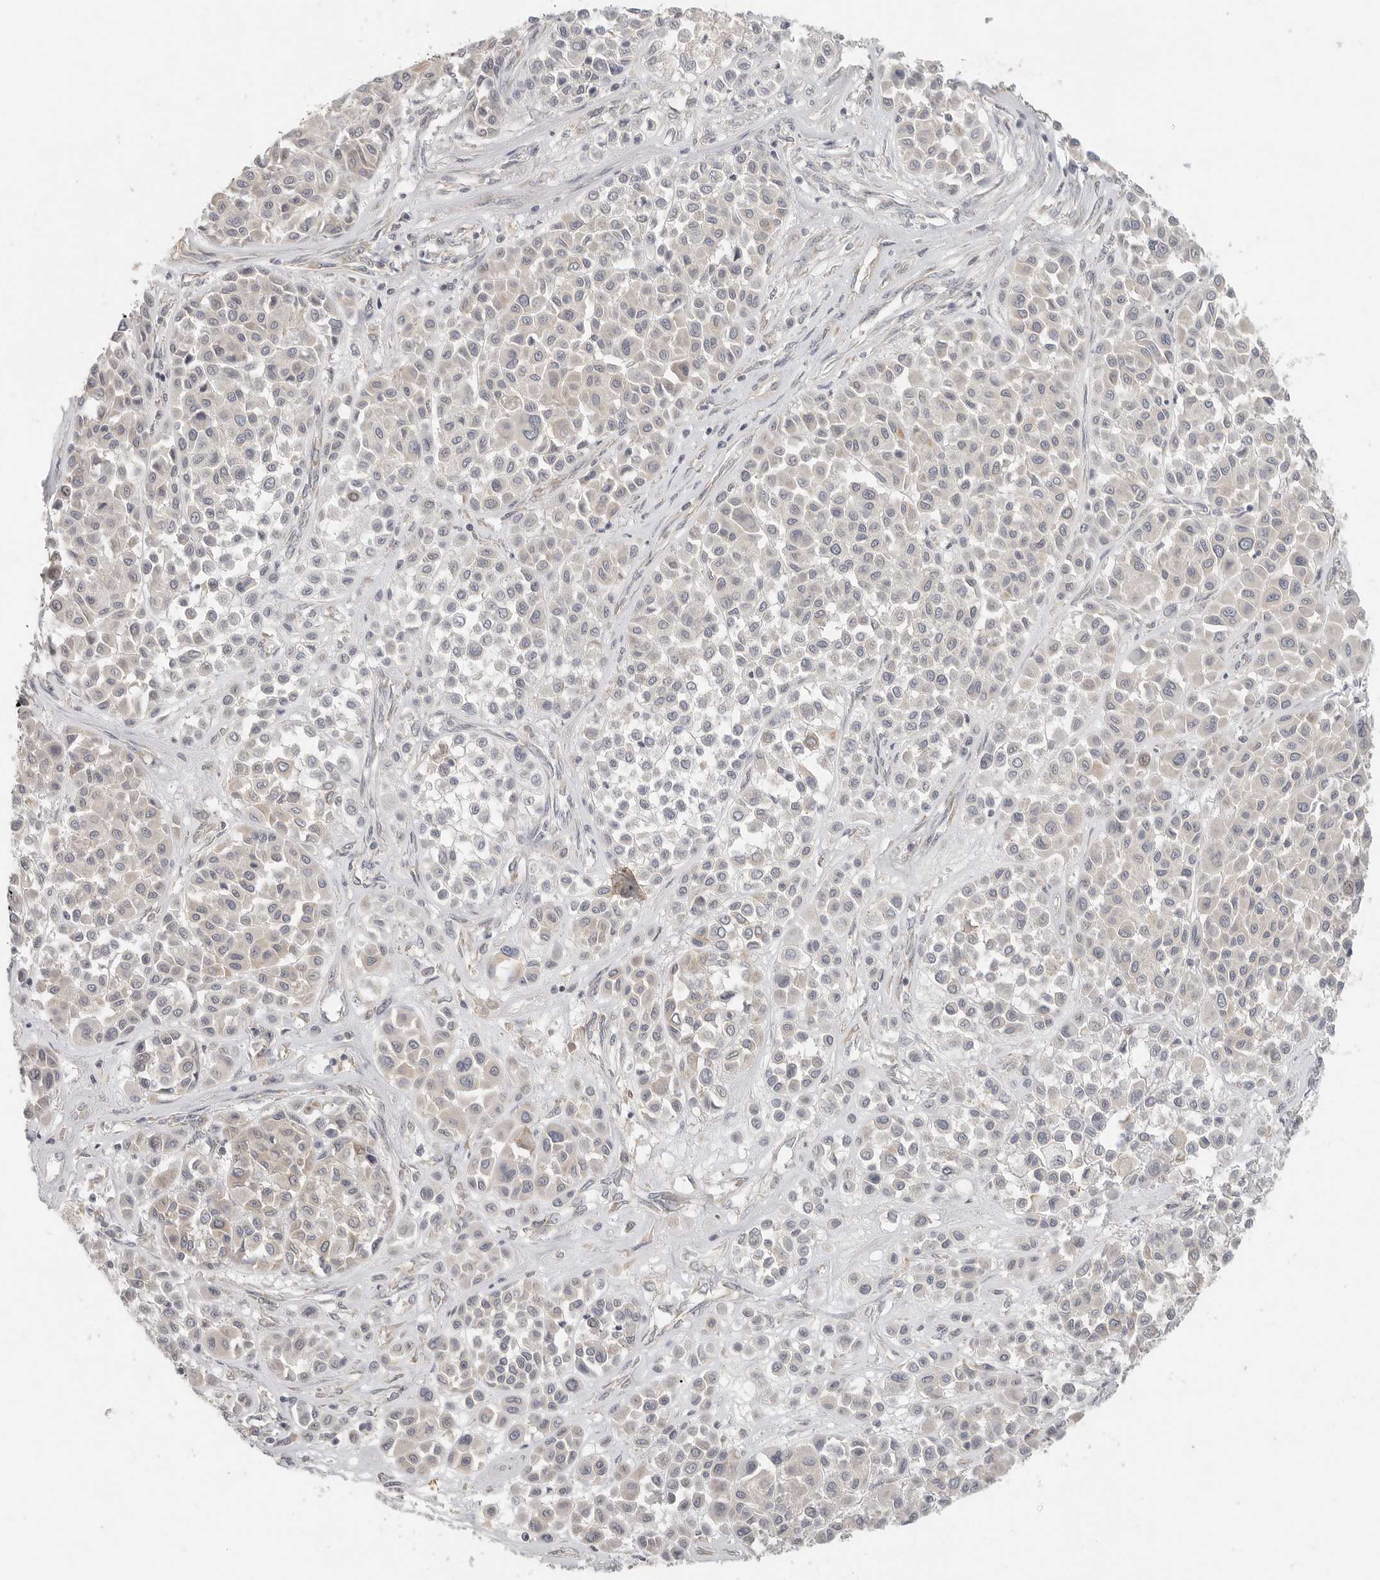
{"staining": {"intensity": "negative", "quantity": "none", "location": "none"}, "tissue": "melanoma", "cell_type": "Tumor cells", "image_type": "cancer", "snomed": [{"axis": "morphology", "description": "Malignant melanoma, Metastatic site"}, {"axis": "topography", "description": "Soft tissue"}], "caption": "Histopathology image shows no significant protein positivity in tumor cells of melanoma.", "gene": "SLC25A36", "patient": {"sex": "male", "age": 41}}